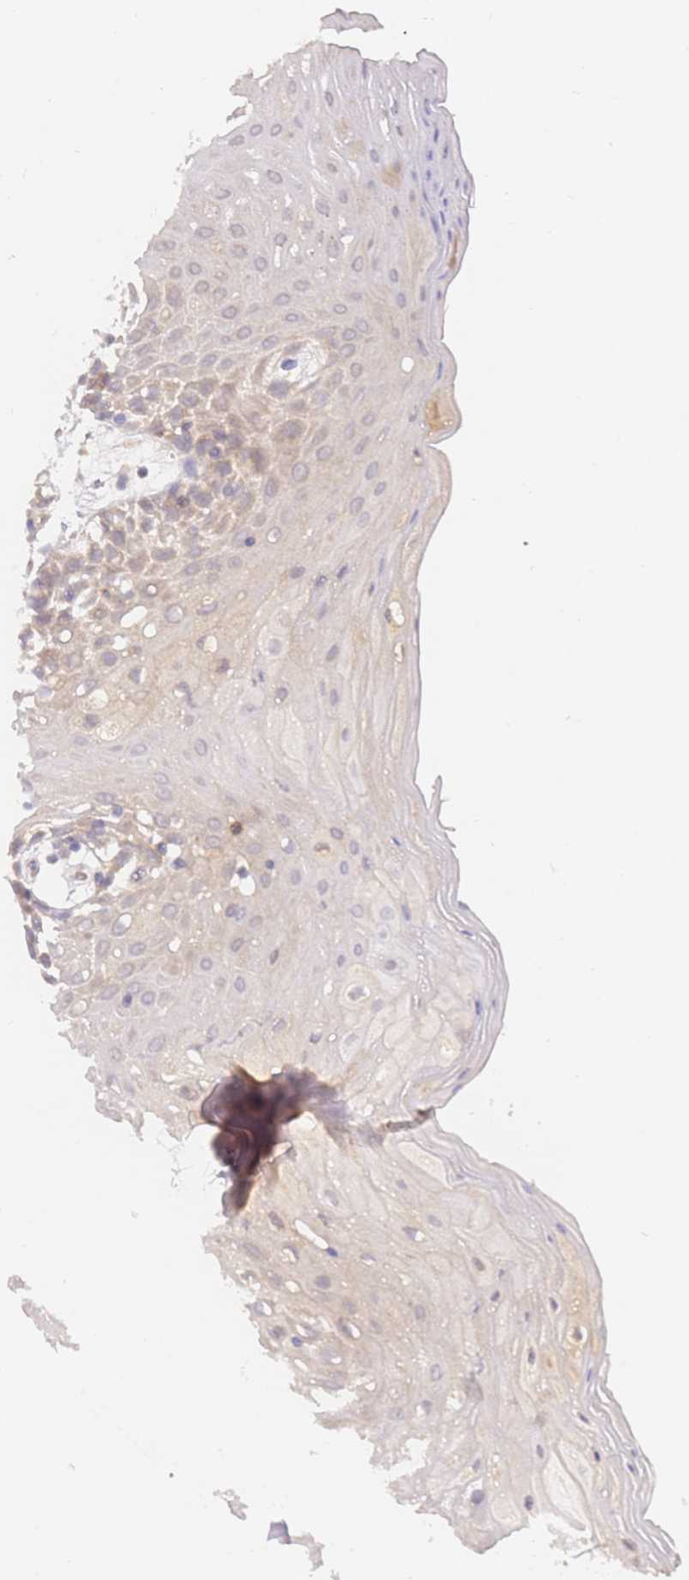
{"staining": {"intensity": "weak", "quantity": "25%-75%", "location": "cytoplasmic/membranous"}, "tissue": "oral mucosa", "cell_type": "Squamous epithelial cells", "image_type": "normal", "snomed": [{"axis": "morphology", "description": "Normal tissue, NOS"}, {"axis": "topography", "description": "Oral tissue"}, {"axis": "topography", "description": "Tounge, NOS"}], "caption": "Immunohistochemical staining of benign human oral mucosa displays 25%-75% levels of weak cytoplasmic/membranous protein expression in about 25%-75% of squamous epithelial cells. (brown staining indicates protein expression, while blue staining denotes nuclei).", "gene": "ZNF577", "patient": {"sex": "female", "age": 59}}